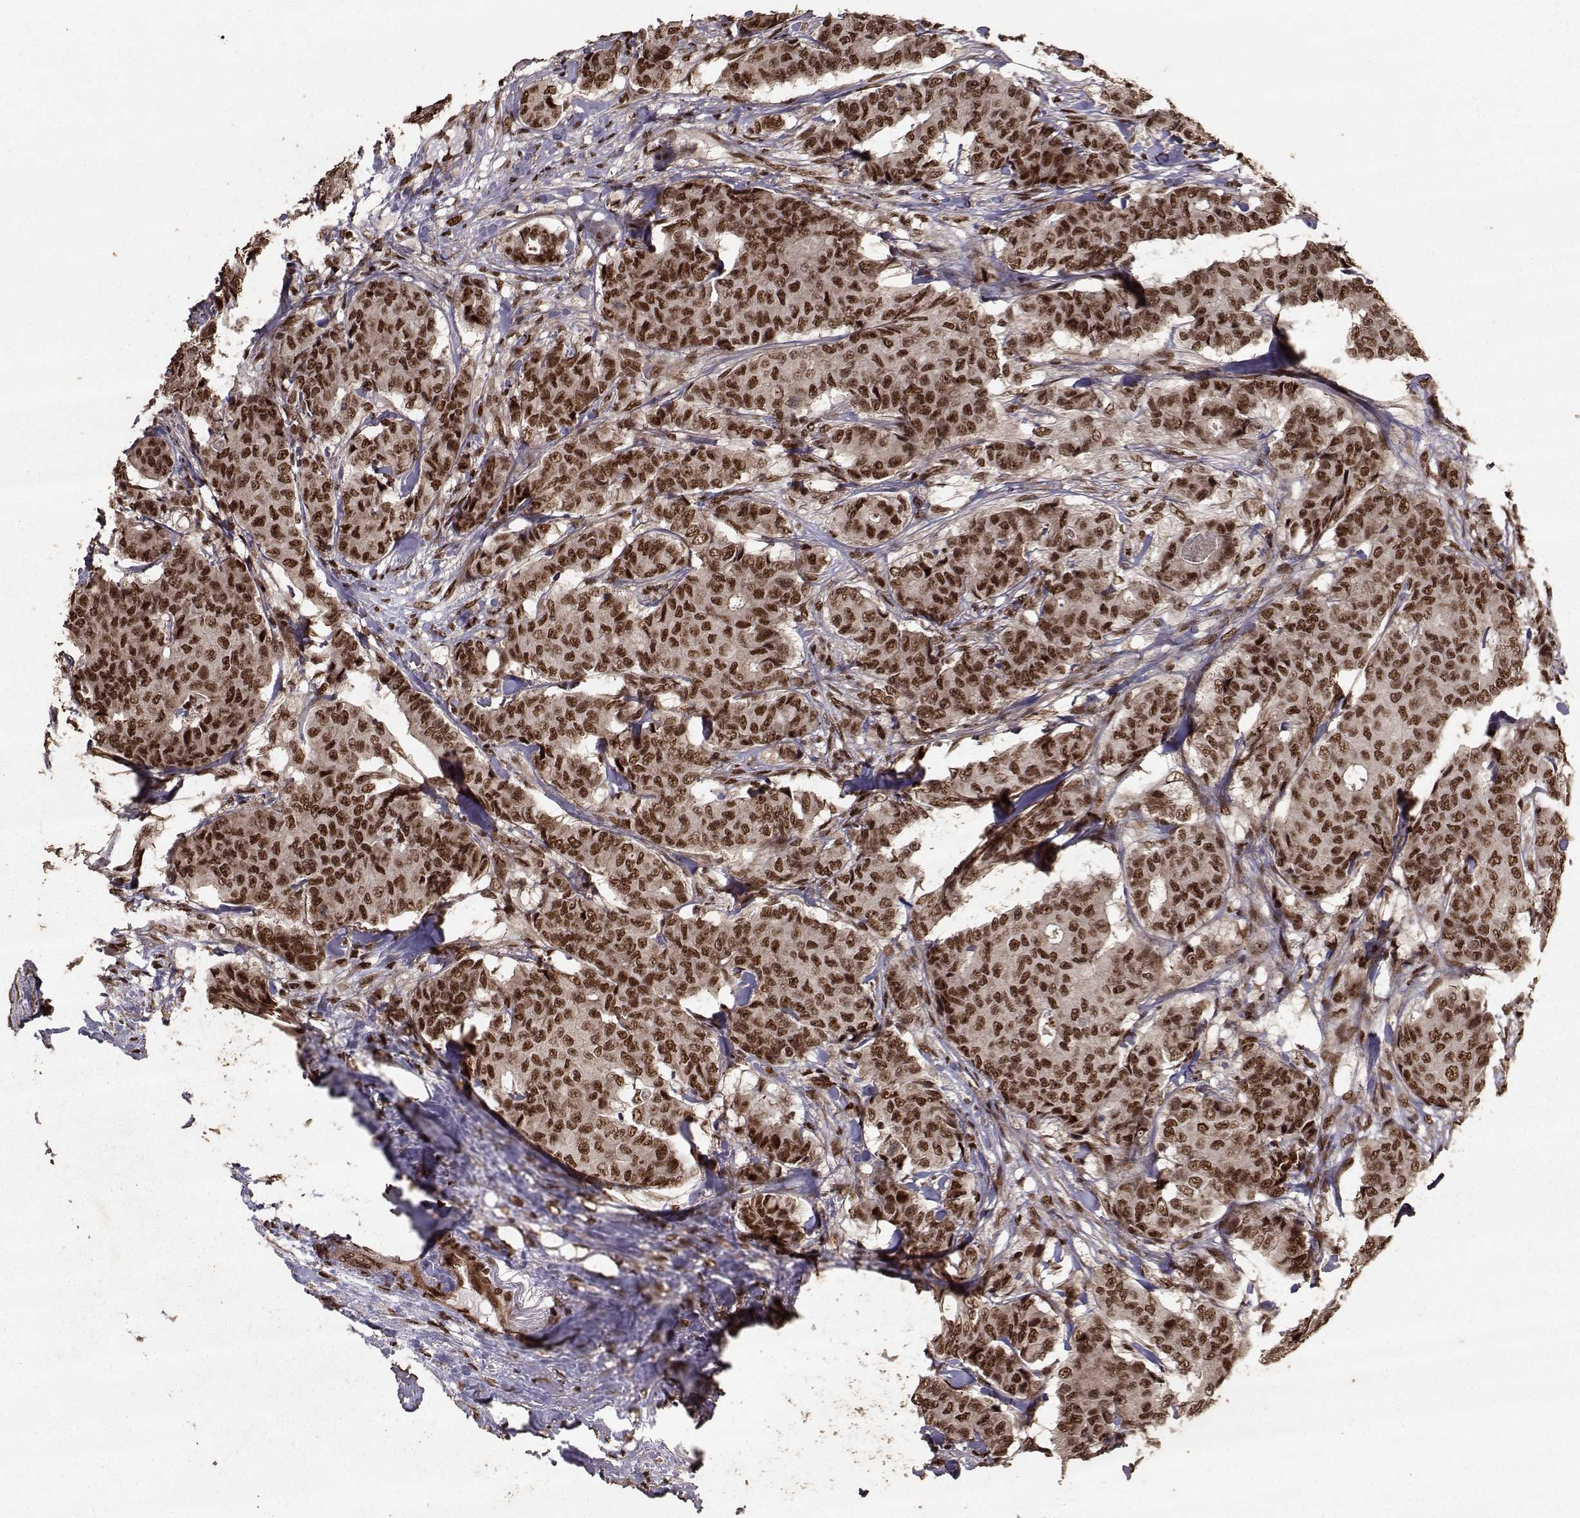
{"staining": {"intensity": "strong", "quantity": ">75%", "location": "cytoplasmic/membranous,nuclear"}, "tissue": "breast cancer", "cell_type": "Tumor cells", "image_type": "cancer", "snomed": [{"axis": "morphology", "description": "Duct carcinoma"}, {"axis": "topography", "description": "Breast"}], "caption": "Breast cancer (invasive ductal carcinoma) stained with a protein marker reveals strong staining in tumor cells.", "gene": "SF1", "patient": {"sex": "female", "age": 75}}